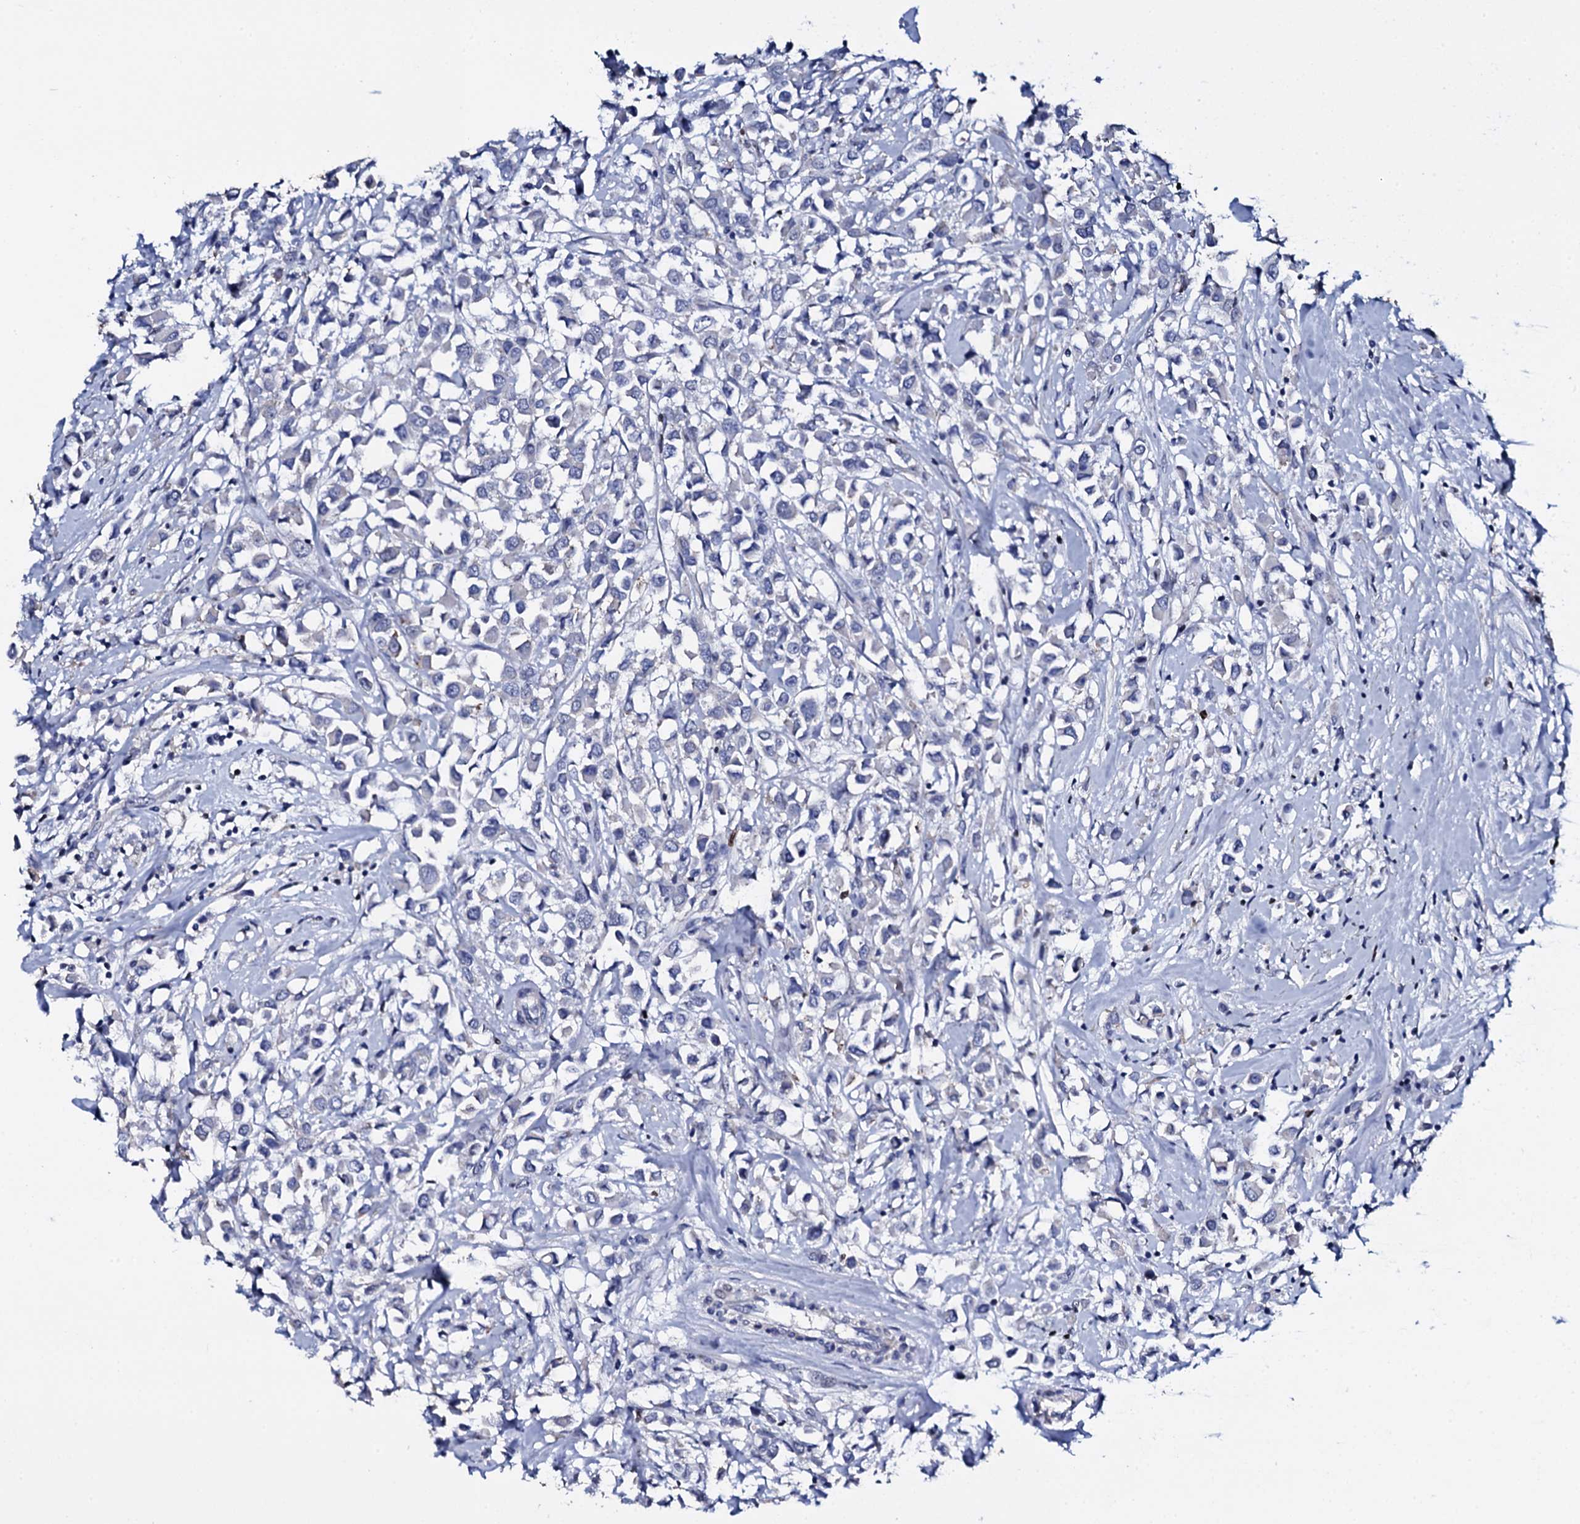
{"staining": {"intensity": "negative", "quantity": "none", "location": "none"}, "tissue": "breast cancer", "cell_type": "Tumor cells", "image_type": "cancer", "snomed": [{"axis": "morphology", "description": "Duct carcinoma"}, {"axis": "topography", "description": "Breast"}], "caption": "Image shows no protein expression in tumor cells of breast cancer tissue.", "gene": "NPM2", "patient": {"sex": "female", "age": 87}}